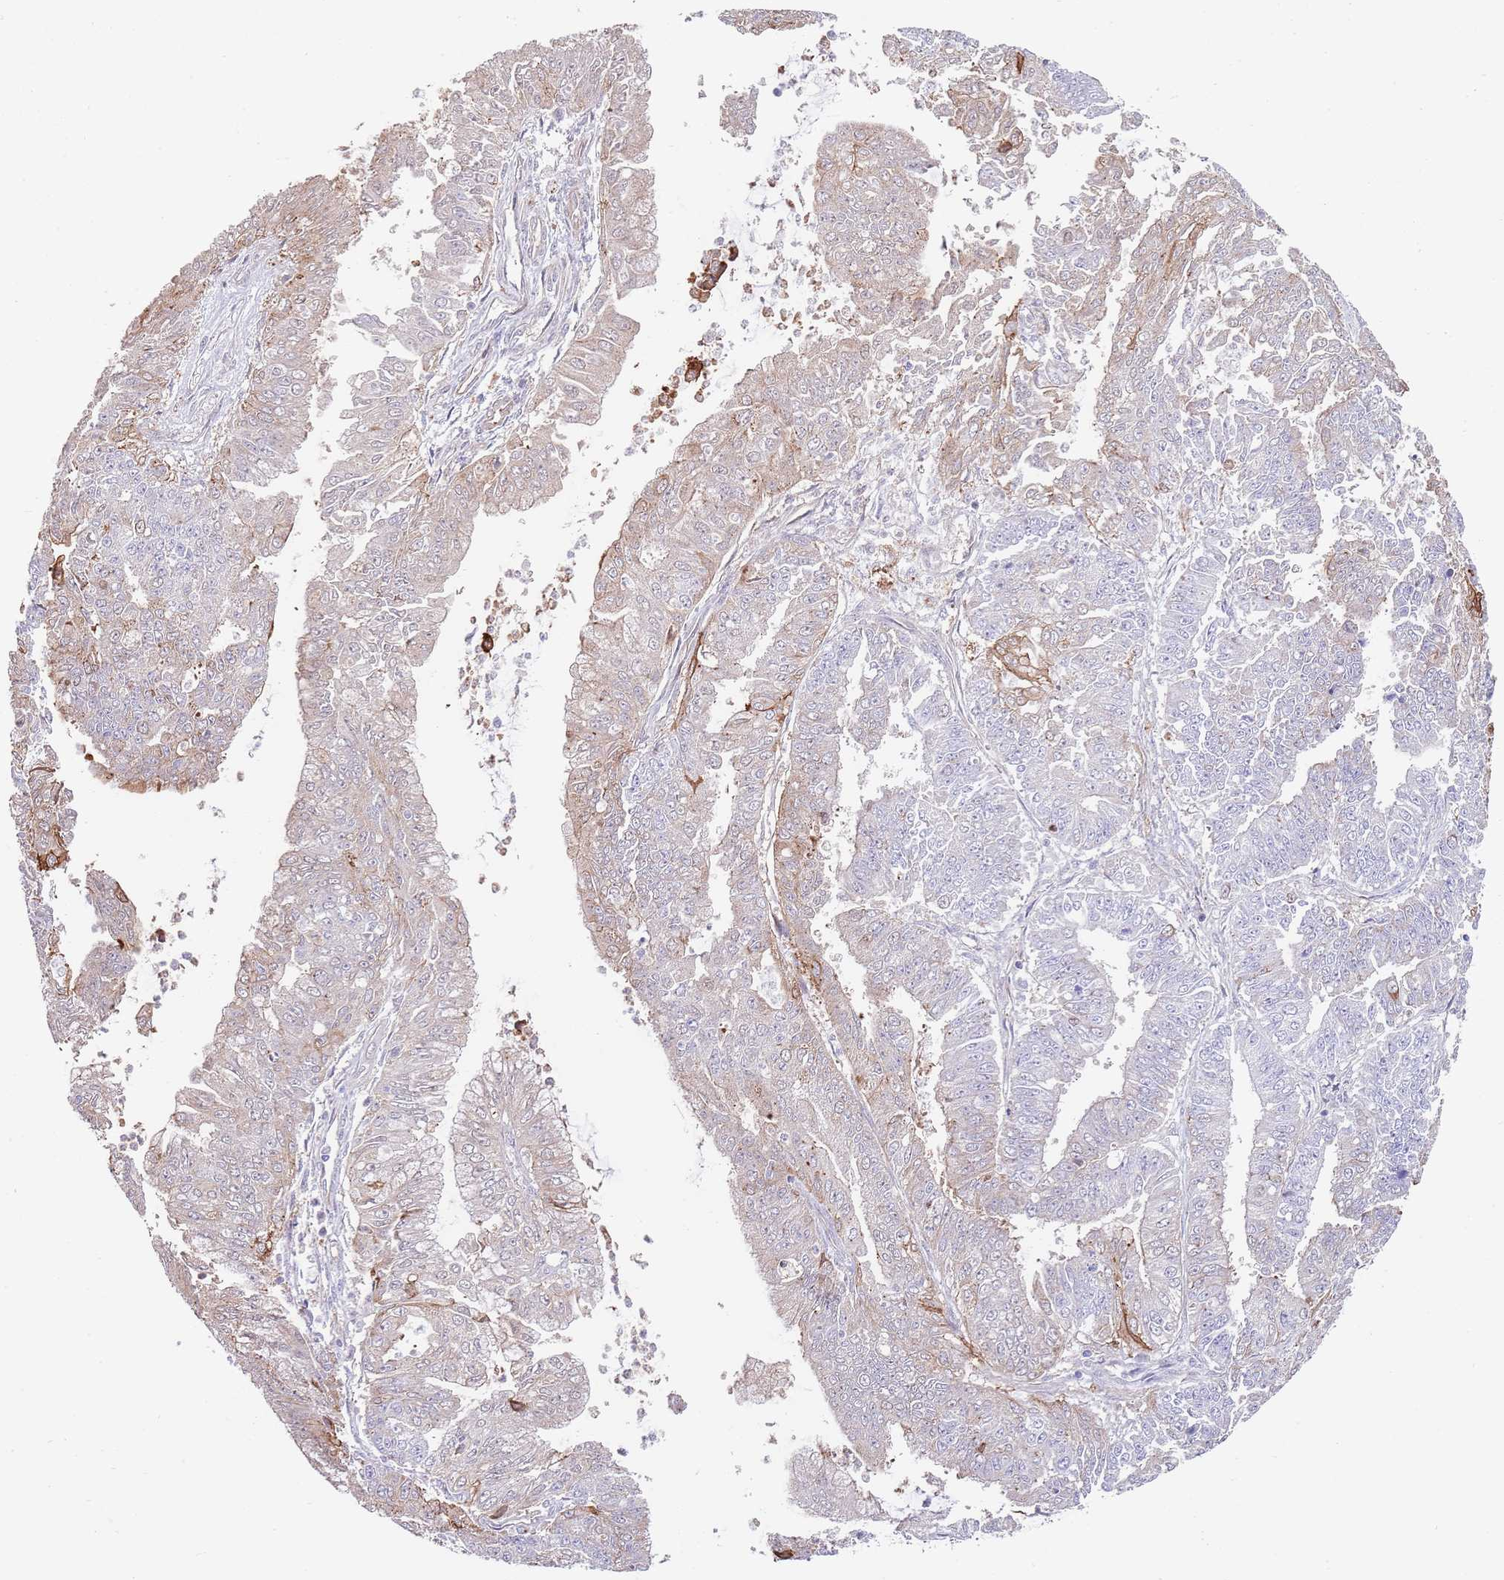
{"staining": {"intensity": "weak", "quantity": "<25%", "location": "cytoplasmic/membranous"}, "tissue": "endometrial cancer", "cell_type": "Tumor cells", "image_type": "cancer", "snomed": [{"axis": "morphology", "description": "Adenocarcinoma, NOS"}, {"axis": "topography", "description": "Endometrium"}], "caption": "High magnification brightfield microscopy of endometrial cancer (adenocarcinoma) stained with DAB (3,3'-diaminobenzidine) (brown) and counterstained with hematoxylin (blue): tumor cells show no significant expression. The staining was performed using DAB (3,3'-diaminobenzidine) to visualize the protein expression in brown, while the nuclei were stained in blue with hematoxylin (Magnification: 20x).", "gene": "BPNT1", "patient": {"sex": "female", "age": 73}}